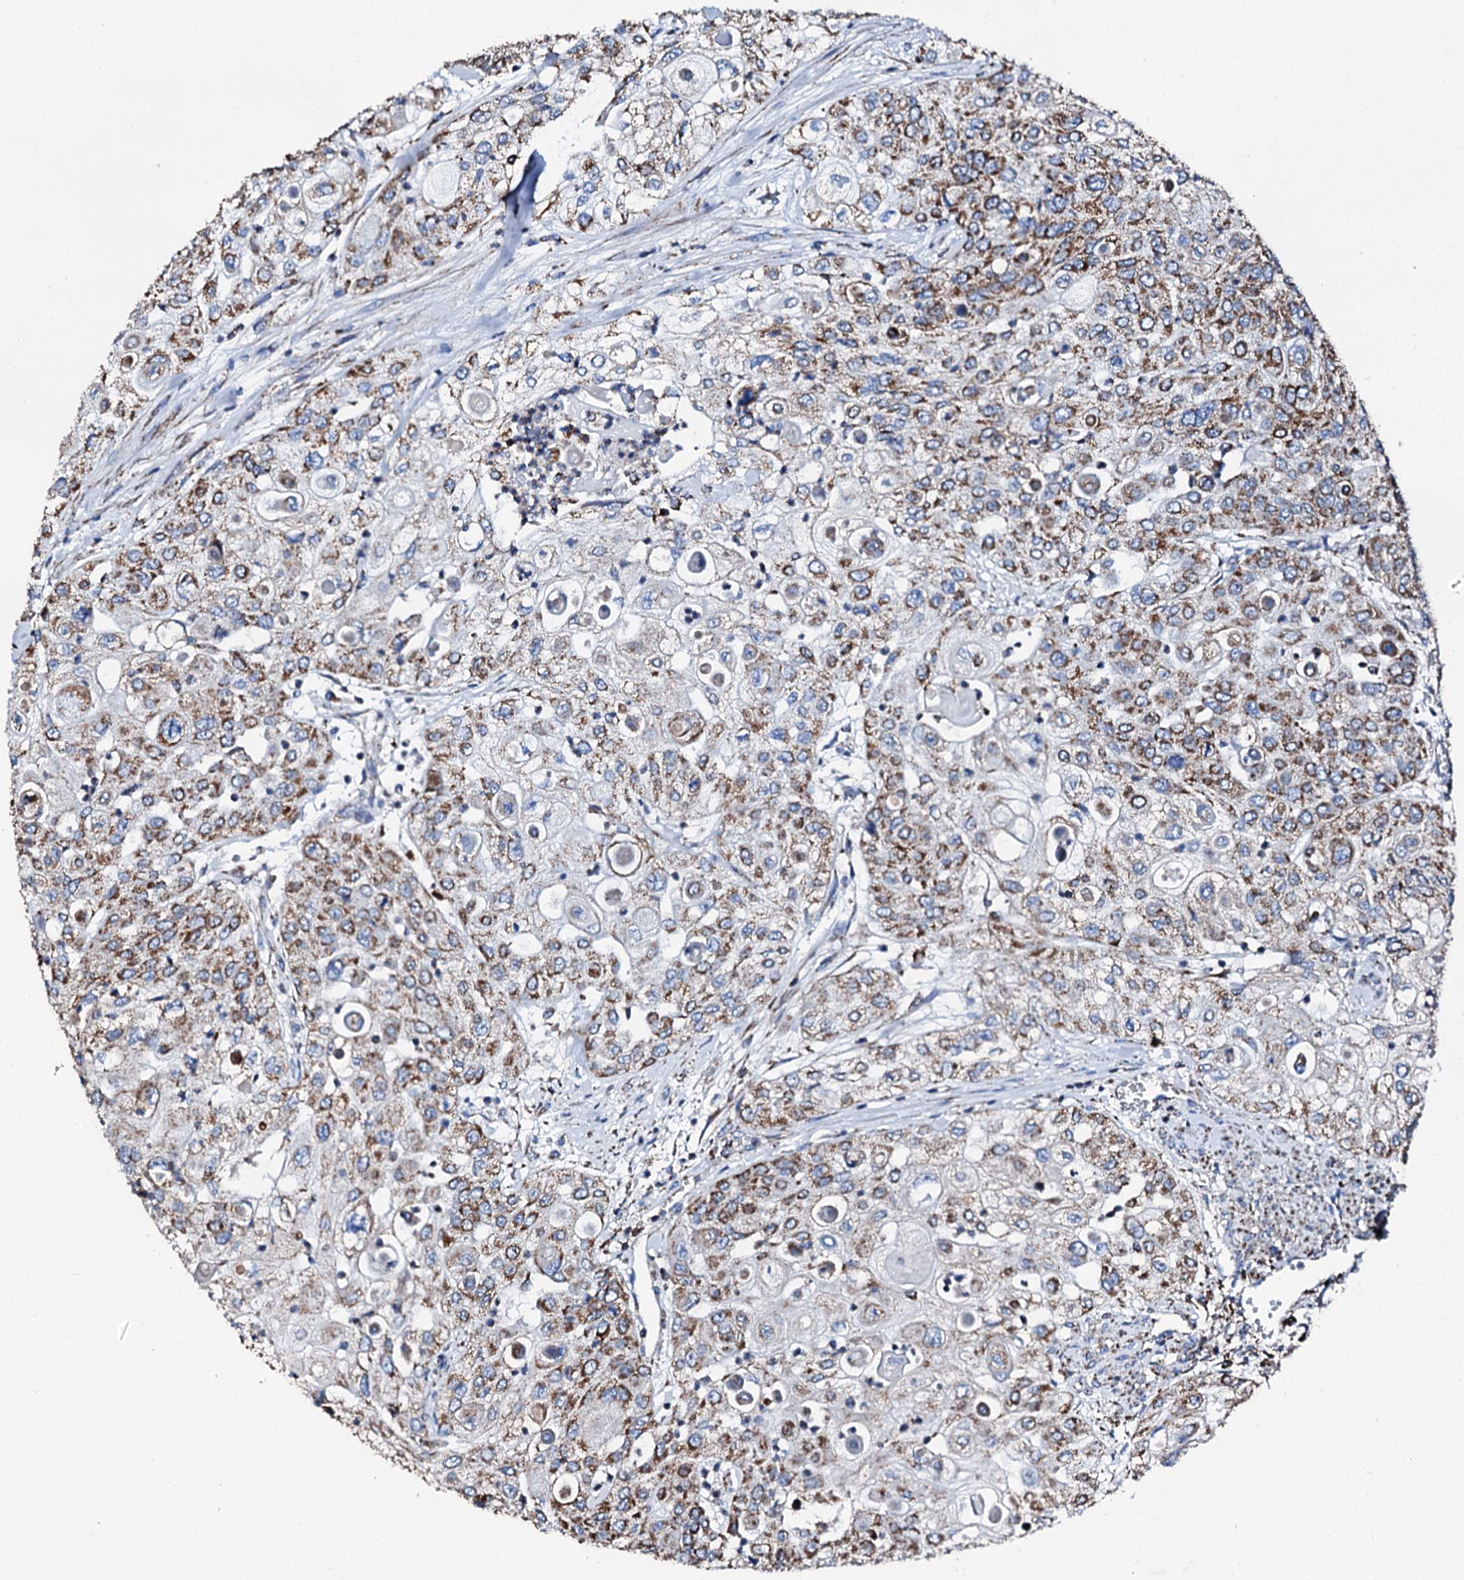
{"staining": {"intensity": "moderate", "quantity": ">75%", "location": "cytoplasmic/membranous"}, "tissue": "urothelial cancer", "cell_type": "Tumor cells", "image_type": "cancer", "snomed": [{"axis": "morphology", "description": "Urothelial carcinoma, High grade"}, {"axis": "topography", "description": "Urinary bladder"}], "caption": "The immunohistochemical stain highlights moderate cytoplasmic/membranous staining in tumor cells of high-grade urothelial carcinoma tissue. Nuclei are stained in blue.", "gene": "HADH", "patient": {"sex": "female", "age": 79}}